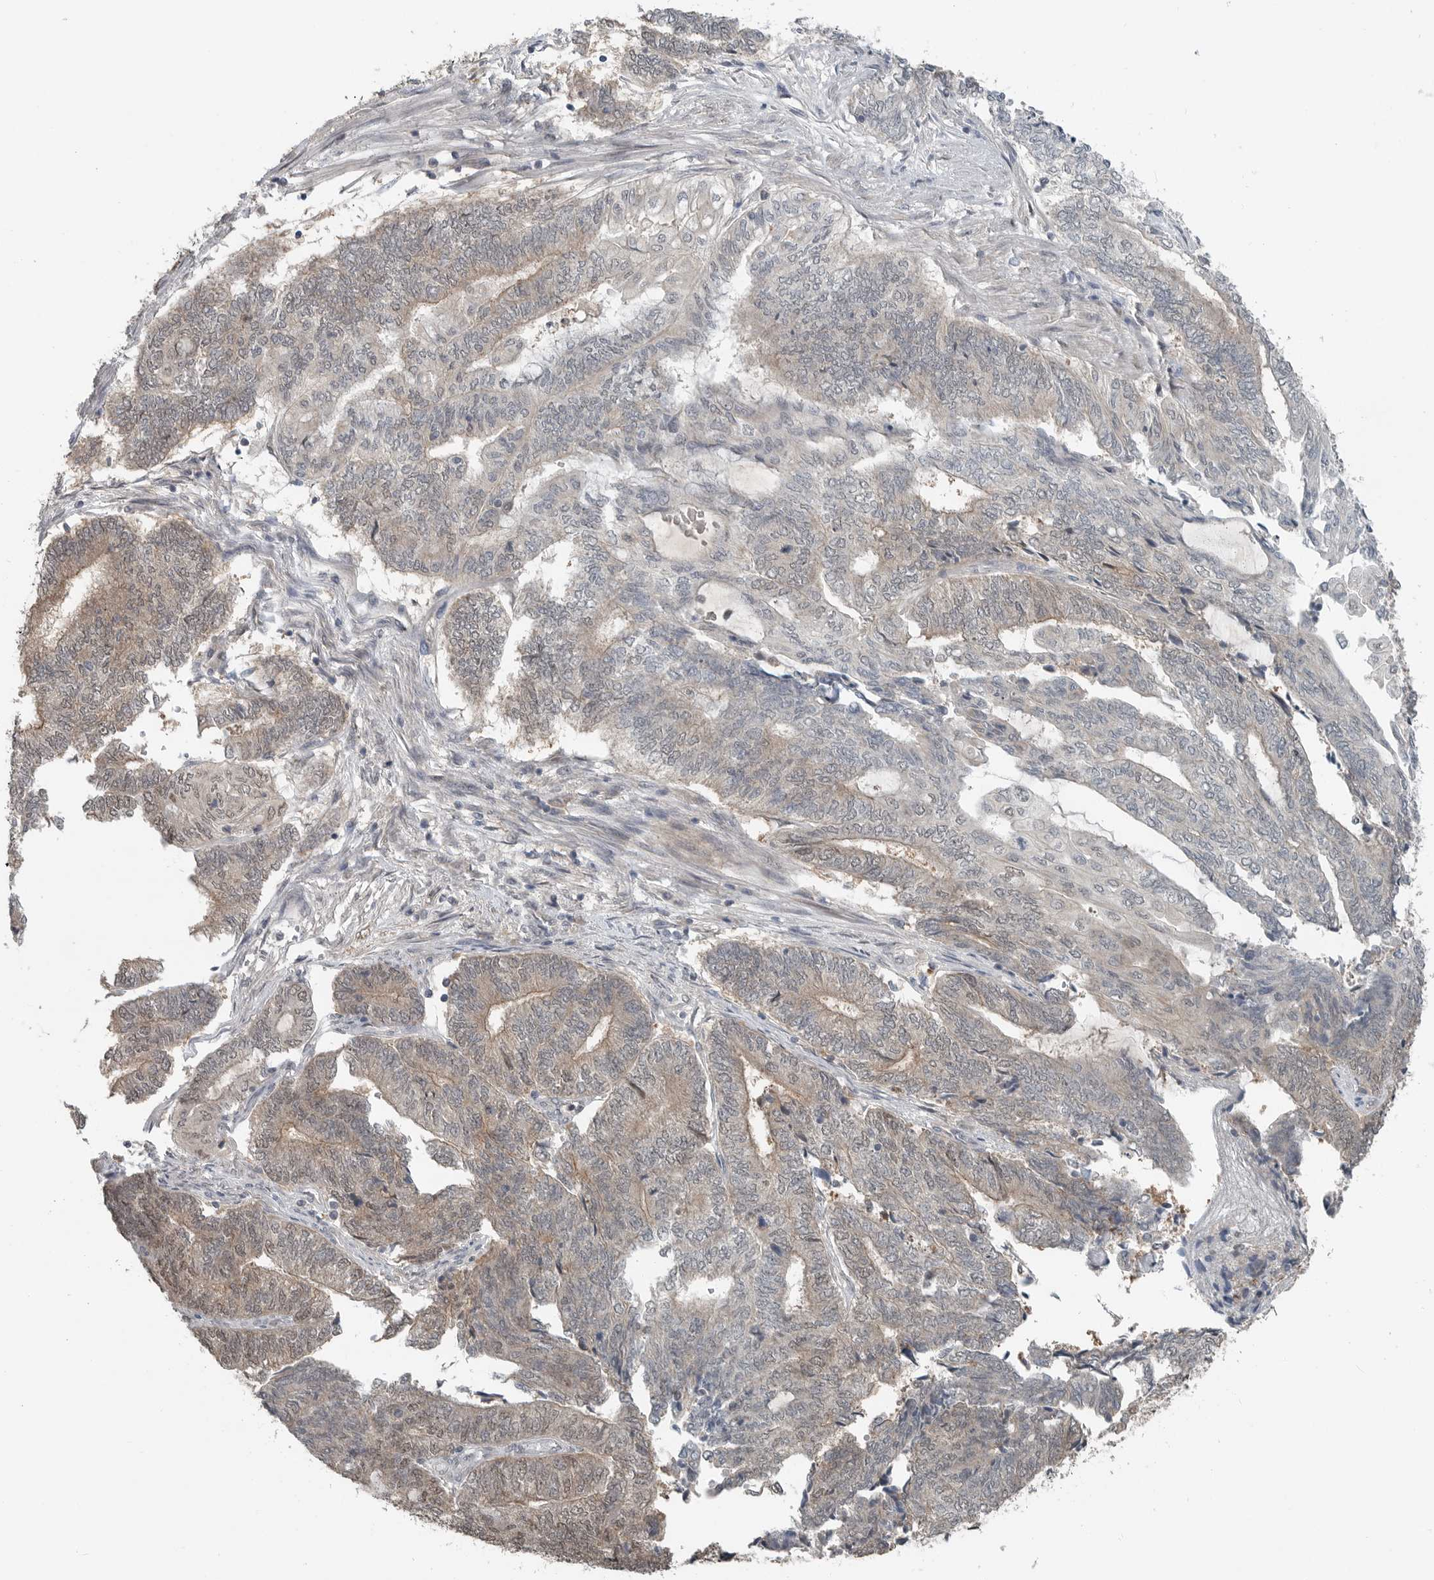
{"staining": {"intensity": "weak", "quantity": "25%-75%", "location": "cytoplasmic/membranous,nuclear"}, "tissue": "endometrial cancer", "cell_type": "Tumor cells", "image_type": "cancer", "snomed": [{"axis": "morphology", "description": "Adenocarcinoma, NOS"}, {"axis": "topography", "description": "Uterus"}, {"axis": "topography", "description": "Endometrium"}], "caption": "Immunohistochemical staining of human endometrial cancer demonstrates low levels of weak cytoplasmic/membranous and nuclear protein positivity in about 25%-75% of tumor cells.", "gene": "MFAP3L", "patient": {"sex": "female", "age": 70}}